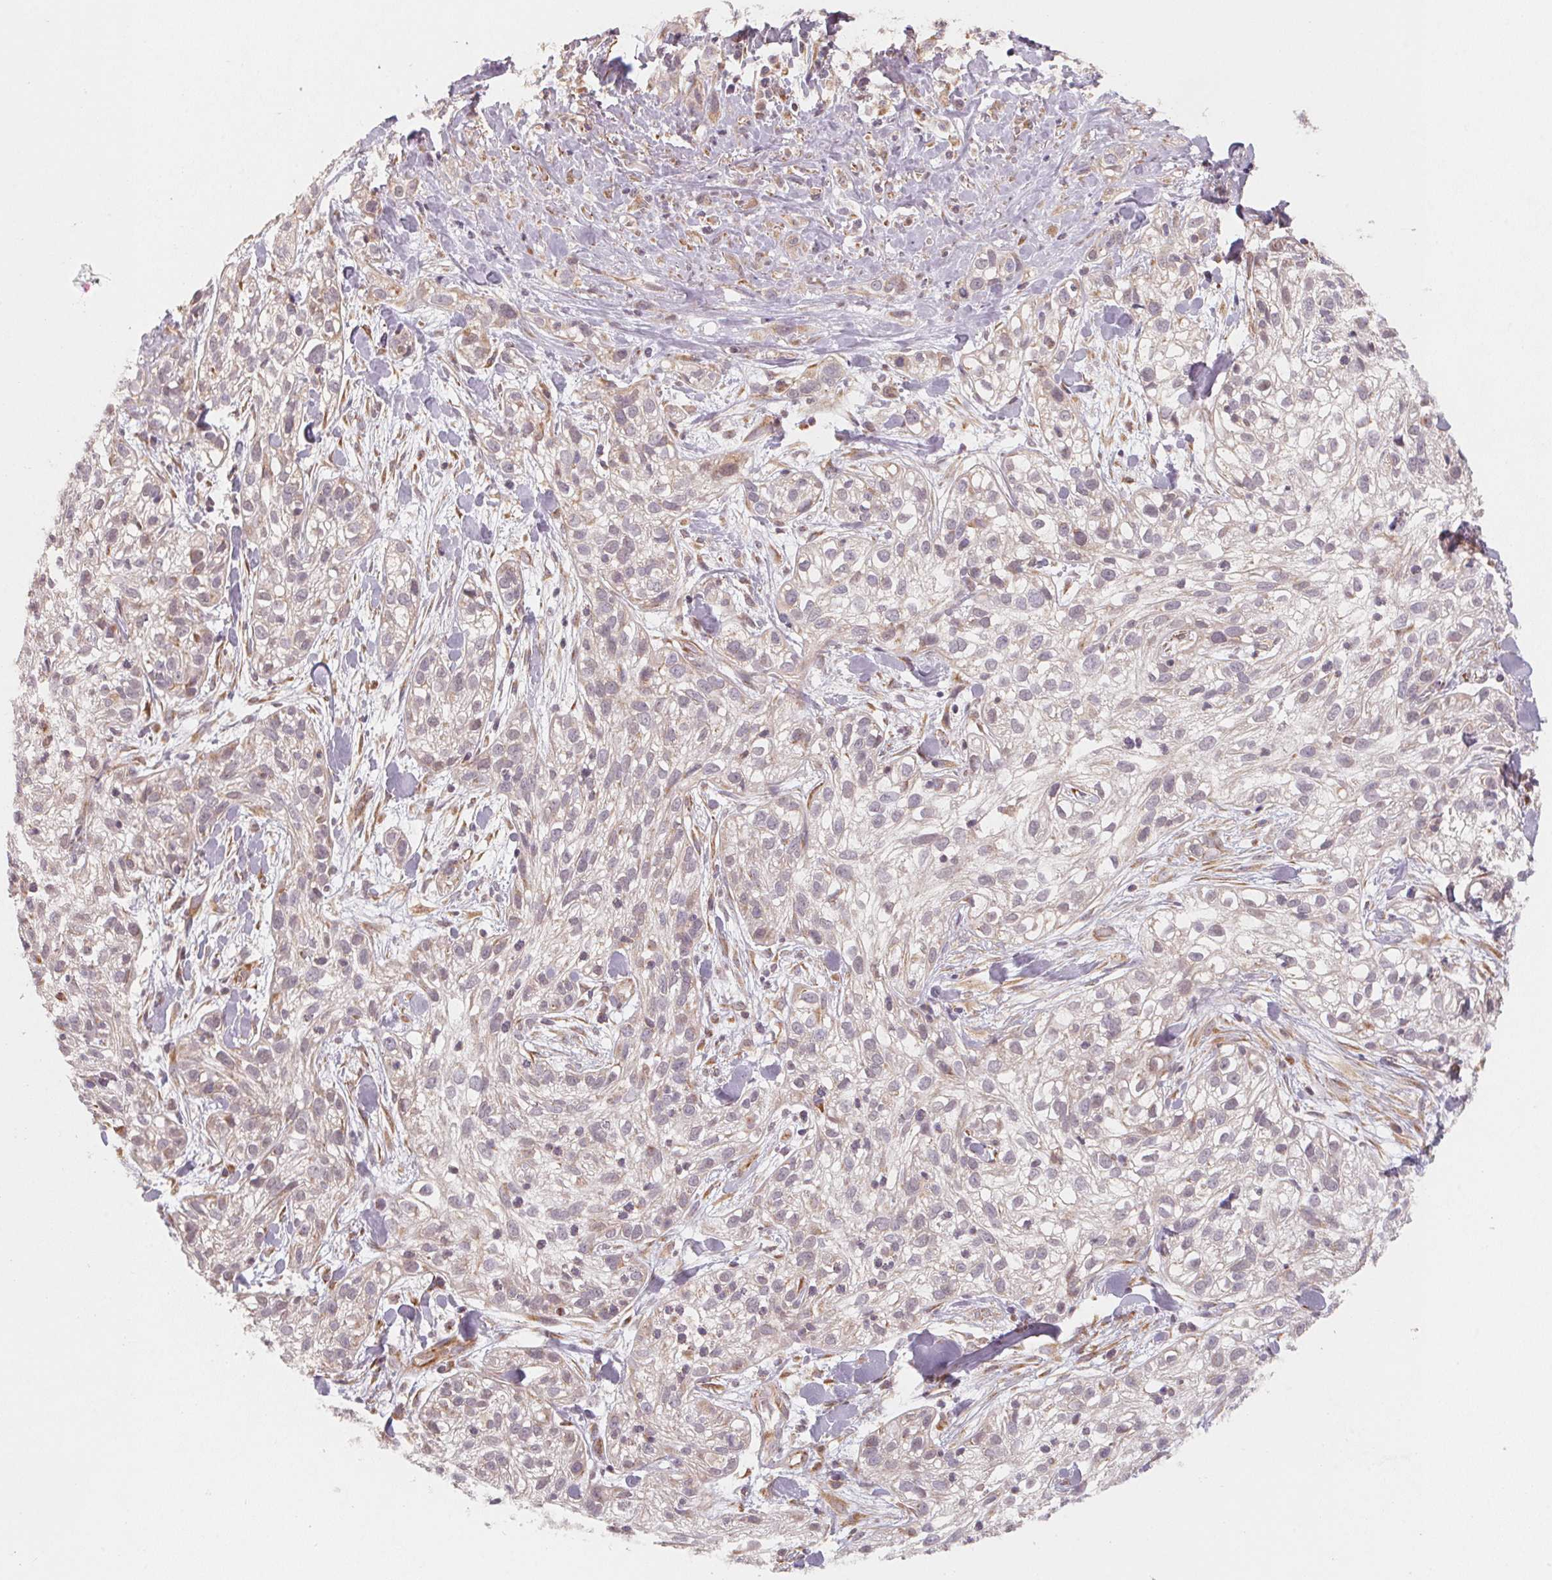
{"staining": {"intensity": "weak", "quantity": "<25%", "location": "cytoplasmic/membranous"}, "tissue": "skin cancer", "cell_type": "Tumor cells", "image_type": "cancer", "snomed": [{"axis": "morphology", "description": "Squamous cell carcinoma, NOS"}, {"axis": "topography", "description": "Skin"}], "caption": "Photomicrograph shows no significant protein expression in tumor cells of skin squamous cell carcinoma. (Brightfield microscopy of DAB IHC at high magnification).", "gene": "TSPAN12", "patient": {"sex": "male", "age": 82}}